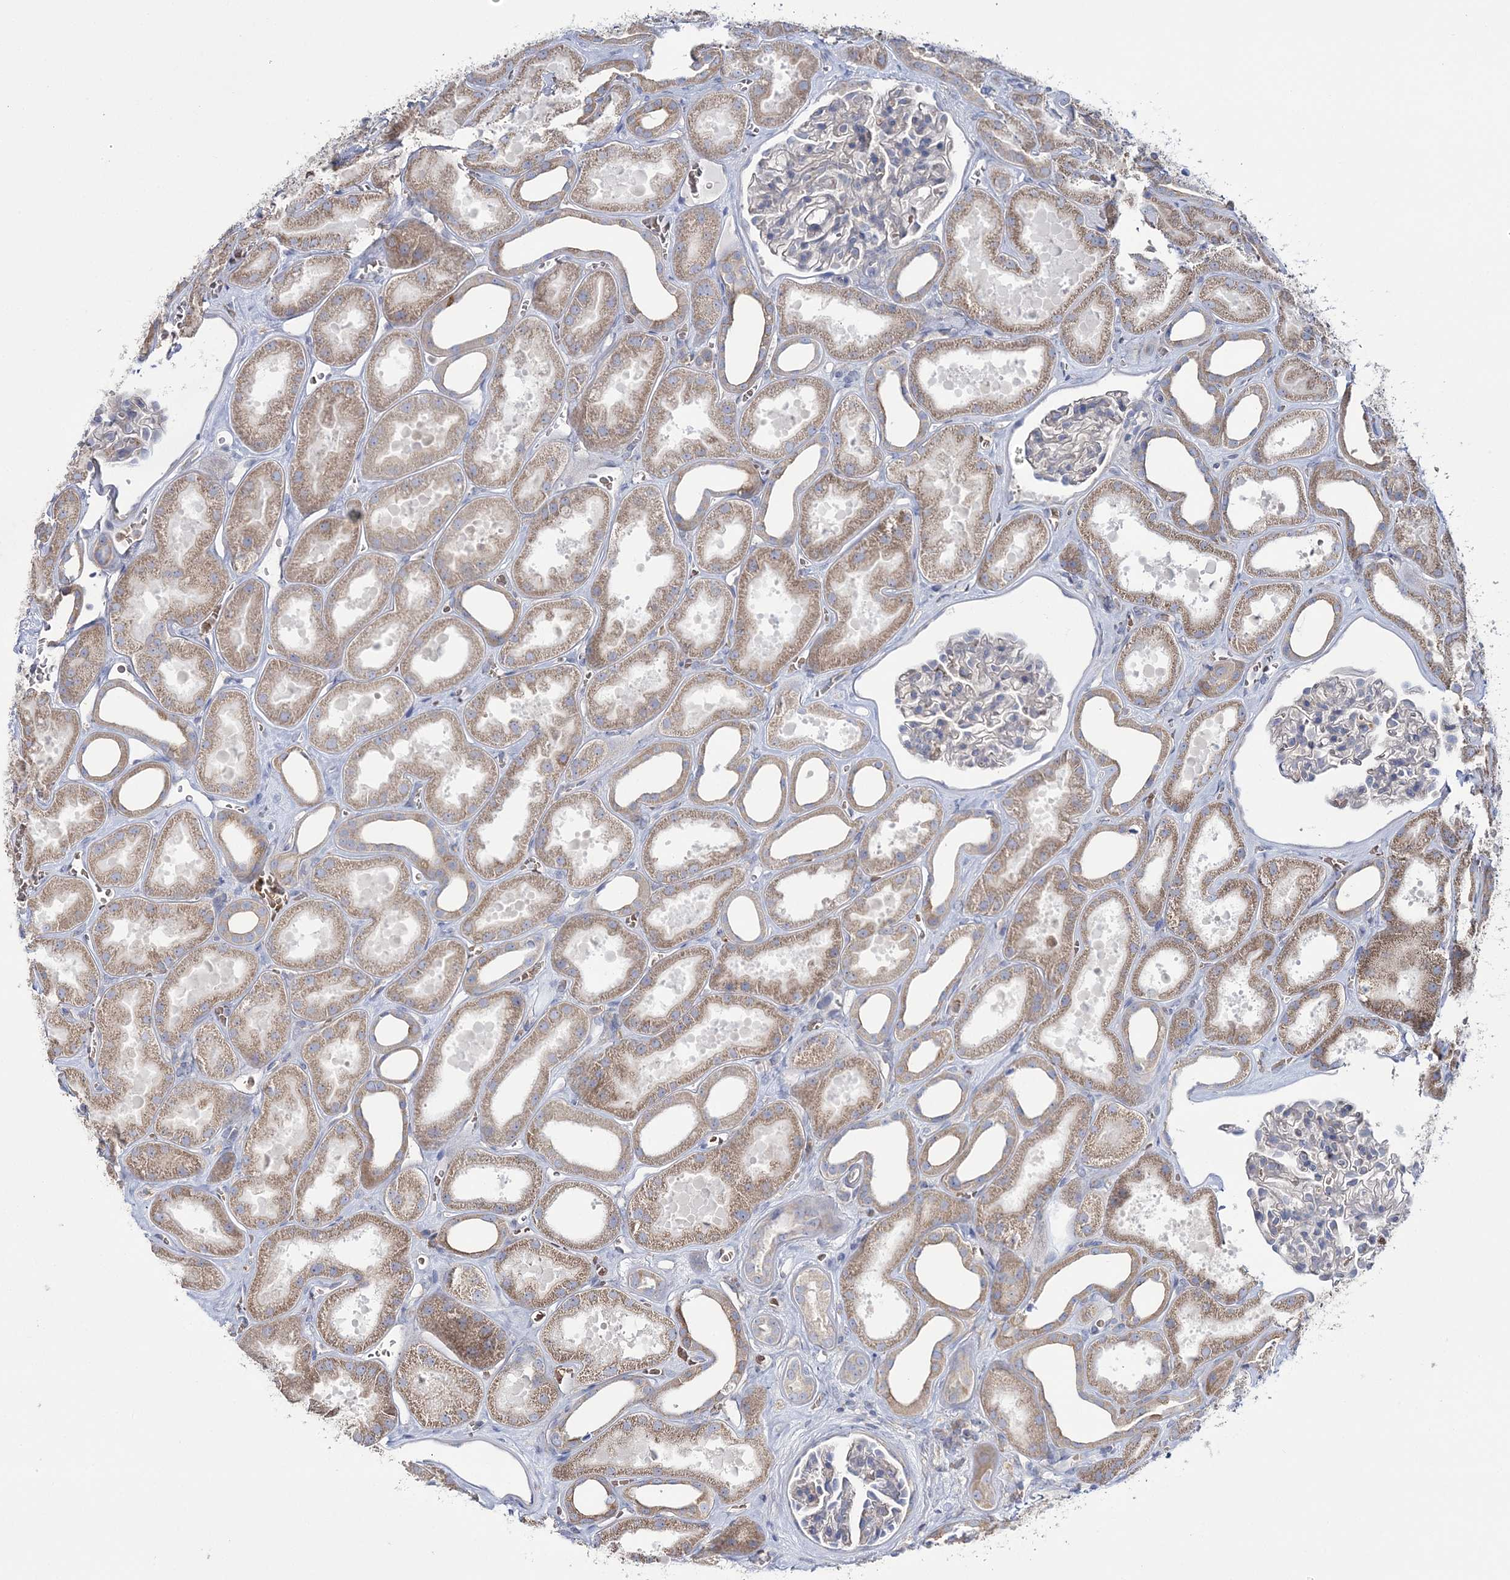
{"staining": {"intensity": "negative", "quantity": "none", "location": "none"}, "tissue": "kidney", "cell_type": "Cells in glomeruli", "image_type": "normal", "snomed": [{"axis": "morphology", "description": "Normal tissue, NOS"}, {"axis": "morphology", "description": "Adenocarcinoma, NOS"}, {"axis": "topography", "description": "Kidney"}], "caption": "A high-resolution micrograph shows IHC staining of benign kidney, which reveals no significant staining in cells in glomeruli. (DAB immunohistochemistry (IHC), high magnification).", "gene": "ATP11B", "patient": {"sex": "female", "age": 68}}